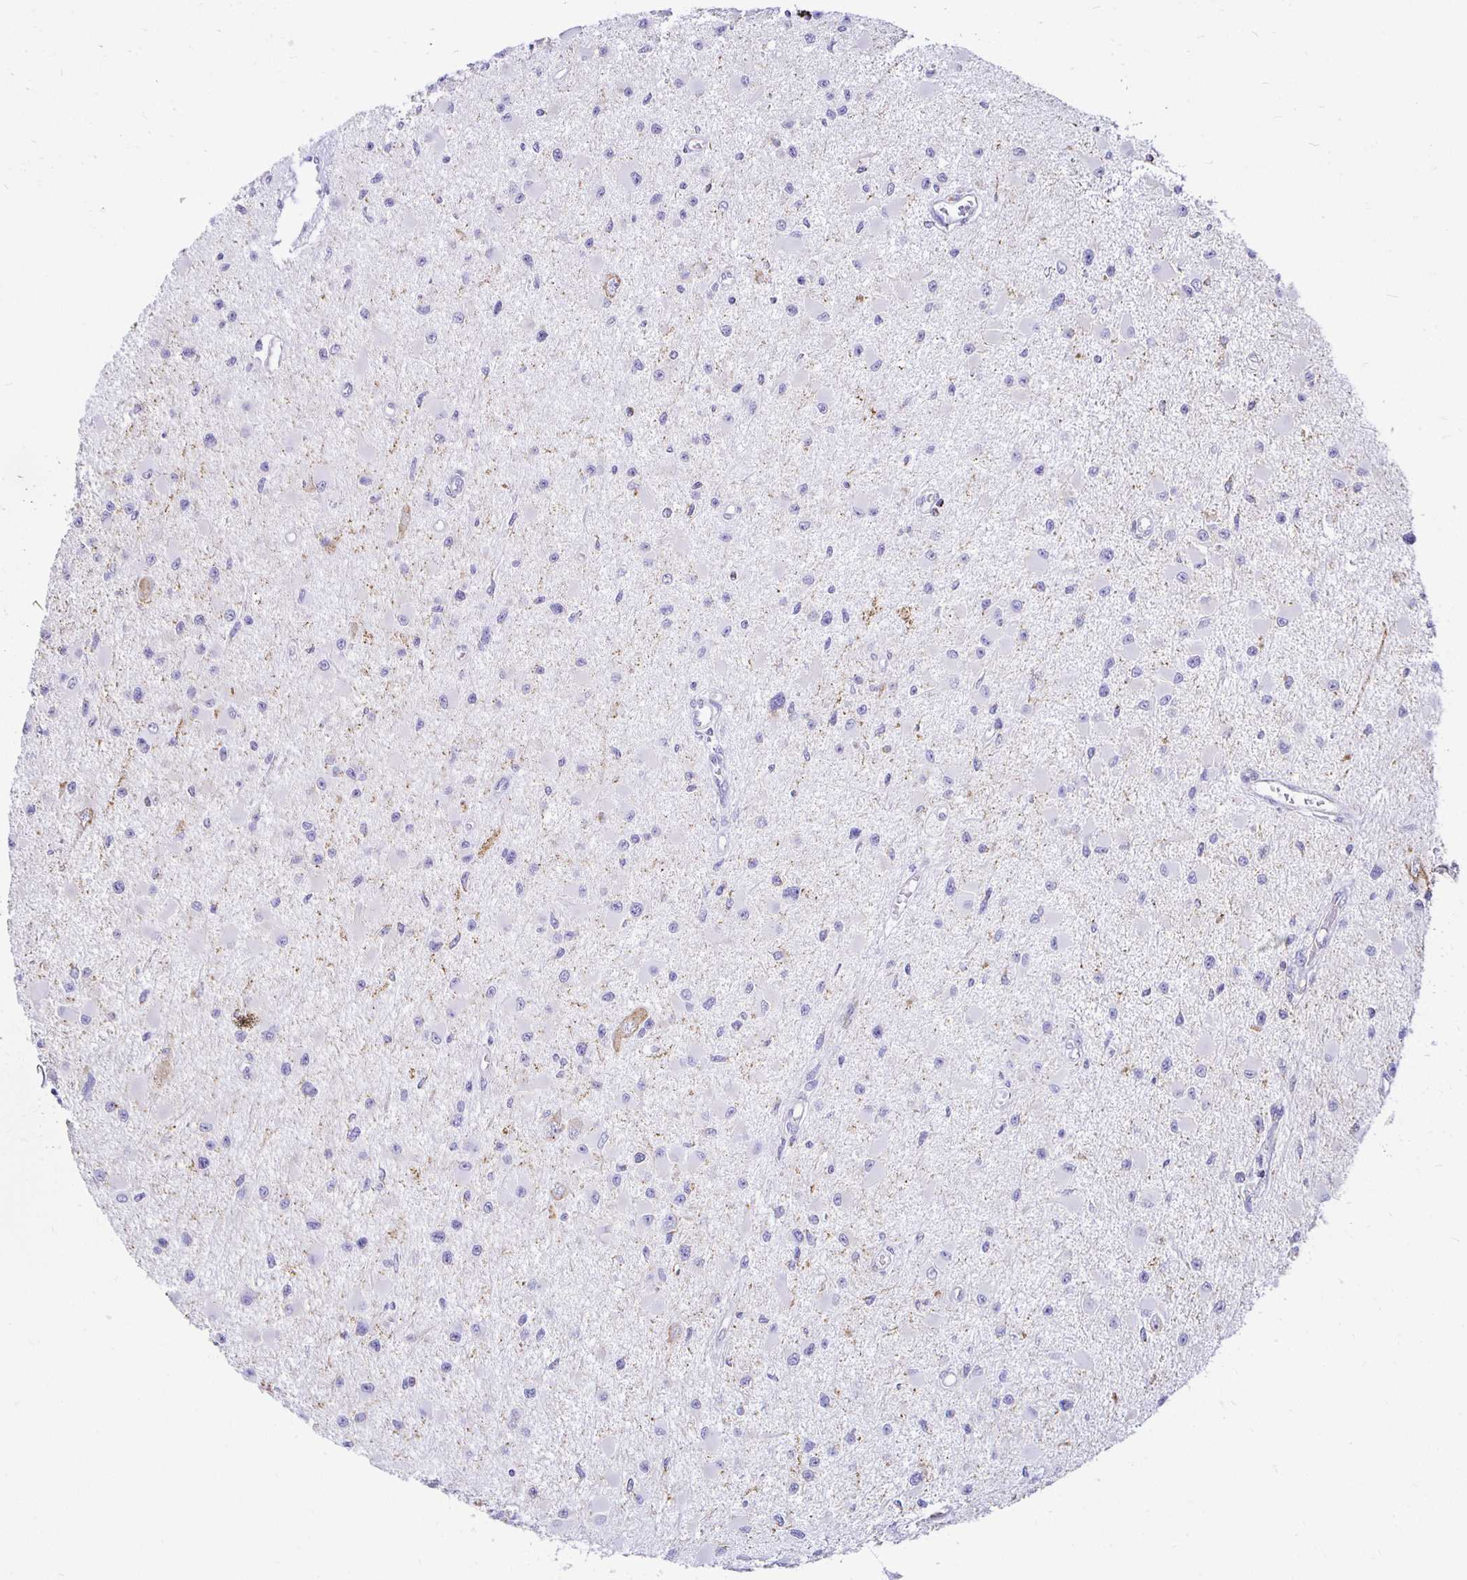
{"staining": {"intensity": "negative", "quantity": "none", "location": "none"}, "tissue": "glioma", "cell_type": "Tumor cells", "image_type": "cancer", "snomed": [{"axis": "morphology", "description": "Glioma, malignant, High grade"}, {"axis": "topography", "description": "Brain"}], "caption": "The immunohistochemistry (IHC) image has no significant positivity in tumor cells of high-grade glioma (malignant) tissue.", "gene": "PLAAT2", "patient": {"sex": "male", "age": 54}}